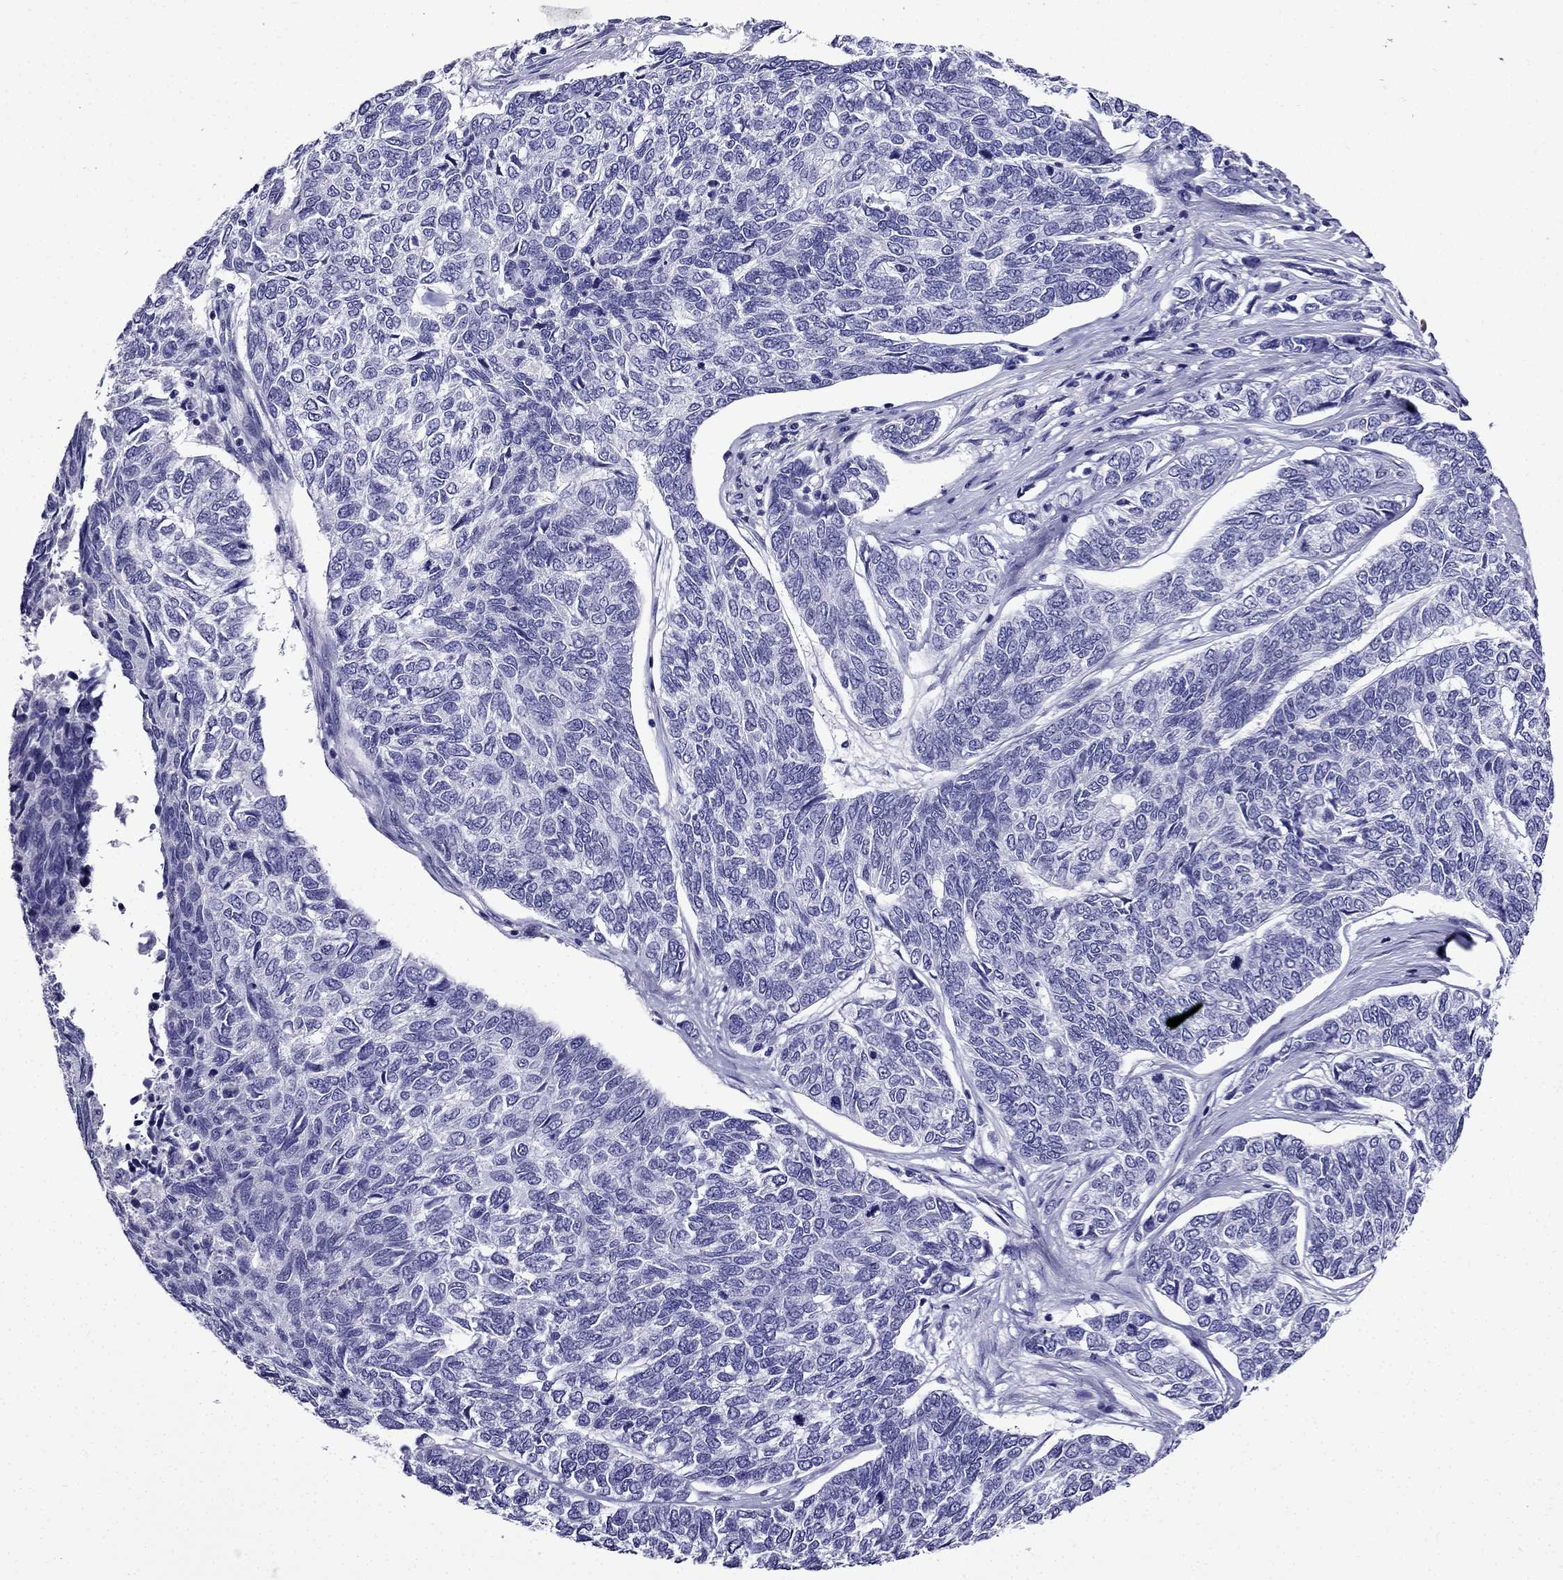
{"staining": {"intensity": "negative", "quantity": "none", "location": "none"}, "tissue": "skin cancer", "cell_type": "Tumor cells", "image_type": "cancer", "snomed": [{"axis": "morphology", "description": "Basal cell carcinoma"}, {"axis": "topography", "description": "Skin"}], "caption": "Immunohistochemical staining of human basal cell carcinoma (skin) displays no significant staining in tumor cells.", "gene": "ERC2", "patient": {"sex": "female", "age": 65}}